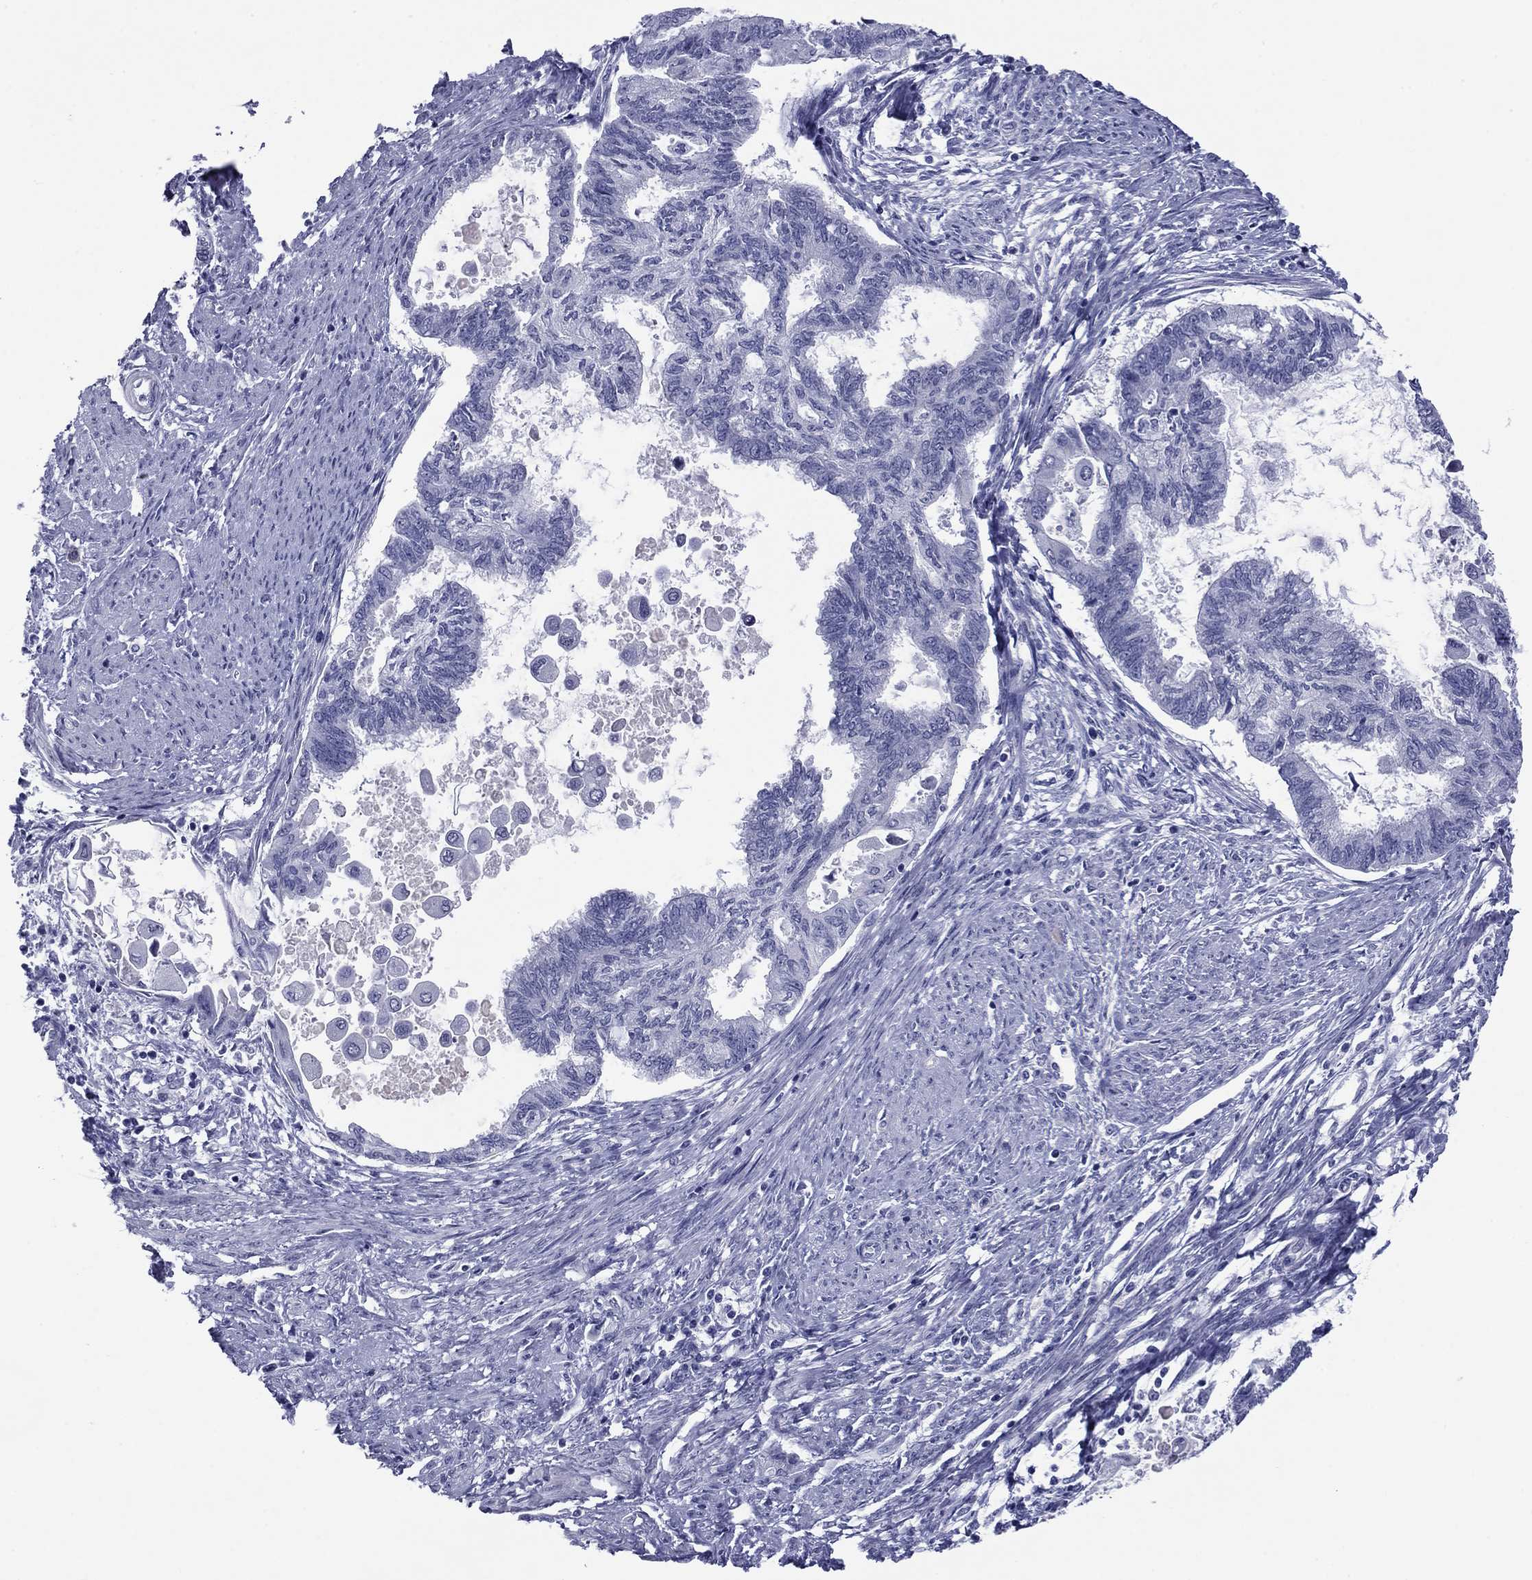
{"staining": {"intensity": "negative", "quantity": "none", "location": "none"}, "tissue": "endometrial cancer", "cell_type": "Tumor cells", "image_type": "cancer", "snomed": [{"axis": "morphology", "description": "Adenocarcinoma, NOS"}, {"axis": "topography", "description": "Endometrium"}], "caption": "Micrograph shows no protein staining in tumor cells of adenocarcinoma (endometrial) tissue. (Stains: DAB (3,3'-diaminobenzidine) immunohistochemistry with hematoxylin counter stain, Microscopy: brightfield microscopy at high magnification).", "gene": "HAO1", "patient": {"sex": "female", "age": 86}}